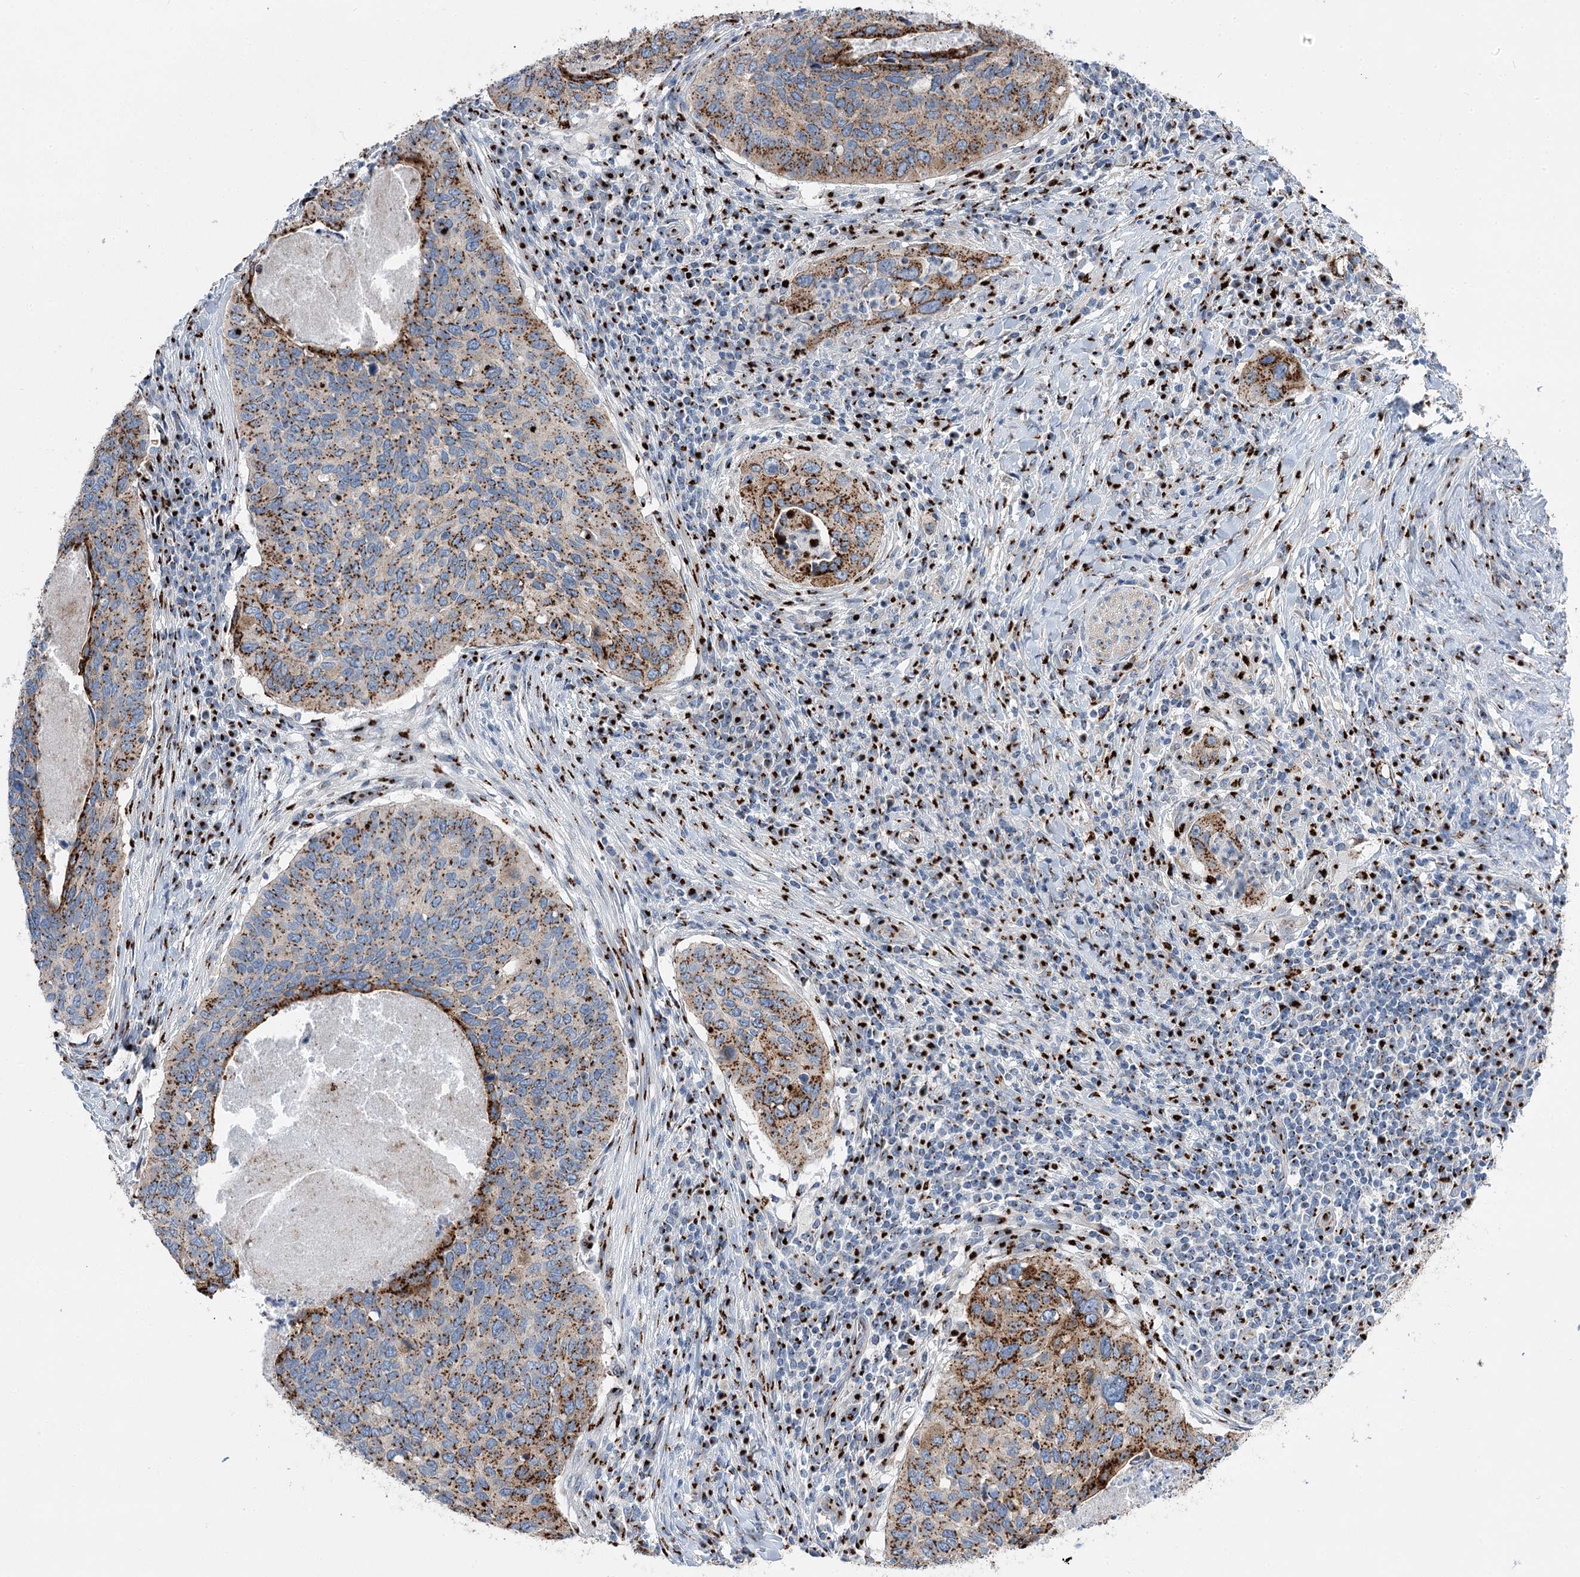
{"staining": {"intensity": "moderate", "quantity": ">75%", "location": "cytoplasmic/membranous"}, "tissue": "cervical cancer", "cell_type": "Tumor cells", "image_type": "cancer", "snomed": [{"axis": "morphology", "description": "Squamous cell carcinoma, NOS"}, {"axis": "topography", "description": "Cervix"}], "caption": "Immunohistochemical staining of cervical cancer (squamous cell carcinoma) reveals moderate cytoplasmic/membranous protein staining in about >75% of tumor cells.", "gene": "TMEM165", "patient": {"sex": "female", "age": 38}}